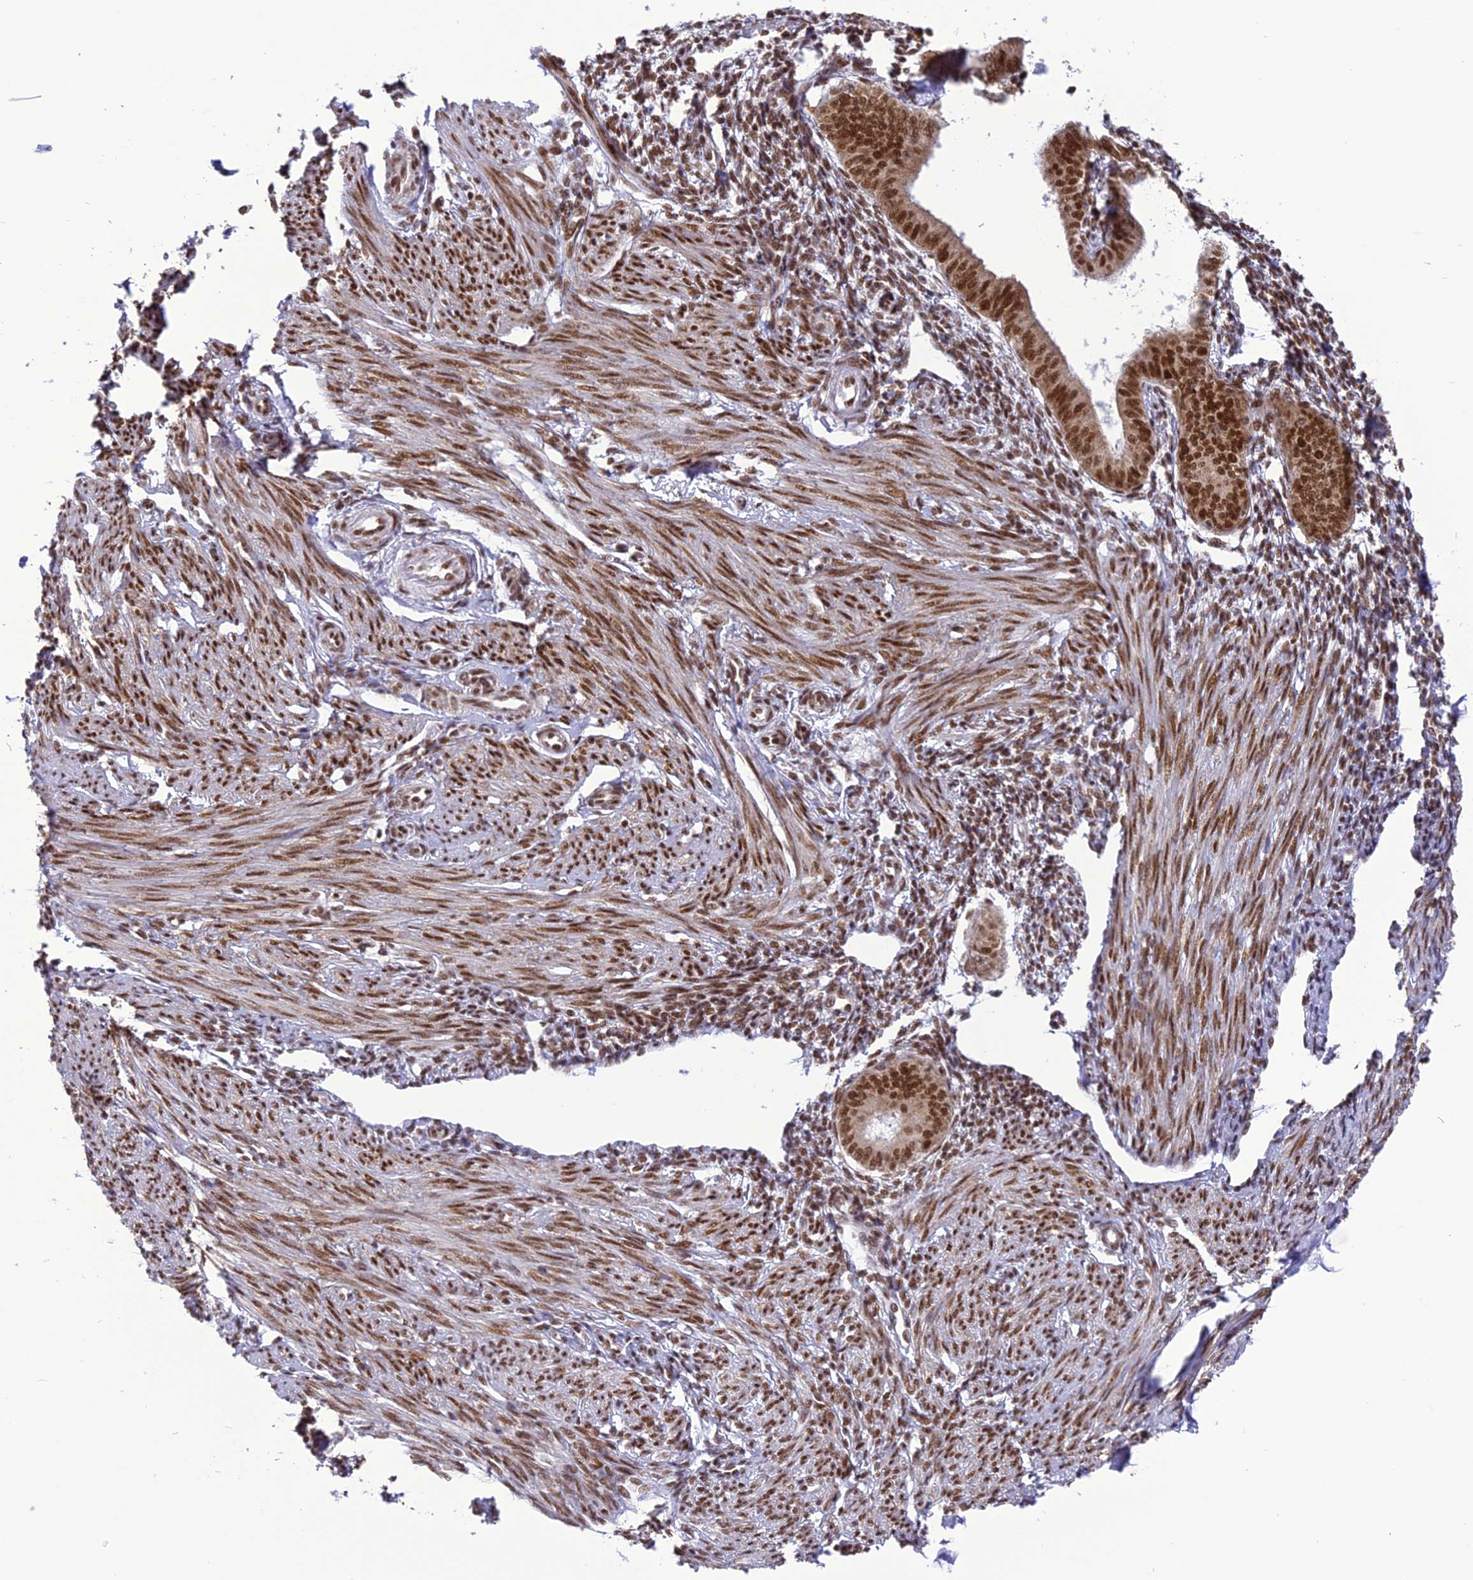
{"staining": {"intensity": "moderate", "quantity": "25%-75%", "location": "nuclear"}, "tissue": "endometrium", "cell_type": "Cells in endometrial stroma", "image_type": "normal", "snomed": [{"axis": "morphology", "description": "Normal tissue, NOS"}, {"axis": "topography", "description": "Uterus"}, {"axis": "topography", "description": "Endometrium"}], "caption": "Cells in endometrial stroma demonstrate medium levels of moderate nuclear staining in approximately 25%-75% of cells in benign human endometrium. Using DAB (brown) and hematoxylin (blue) stains, captured at high magnification using brightfield microscopy.", "gene": "DDX1", "patient": {"sex": "female", "age": 48}}